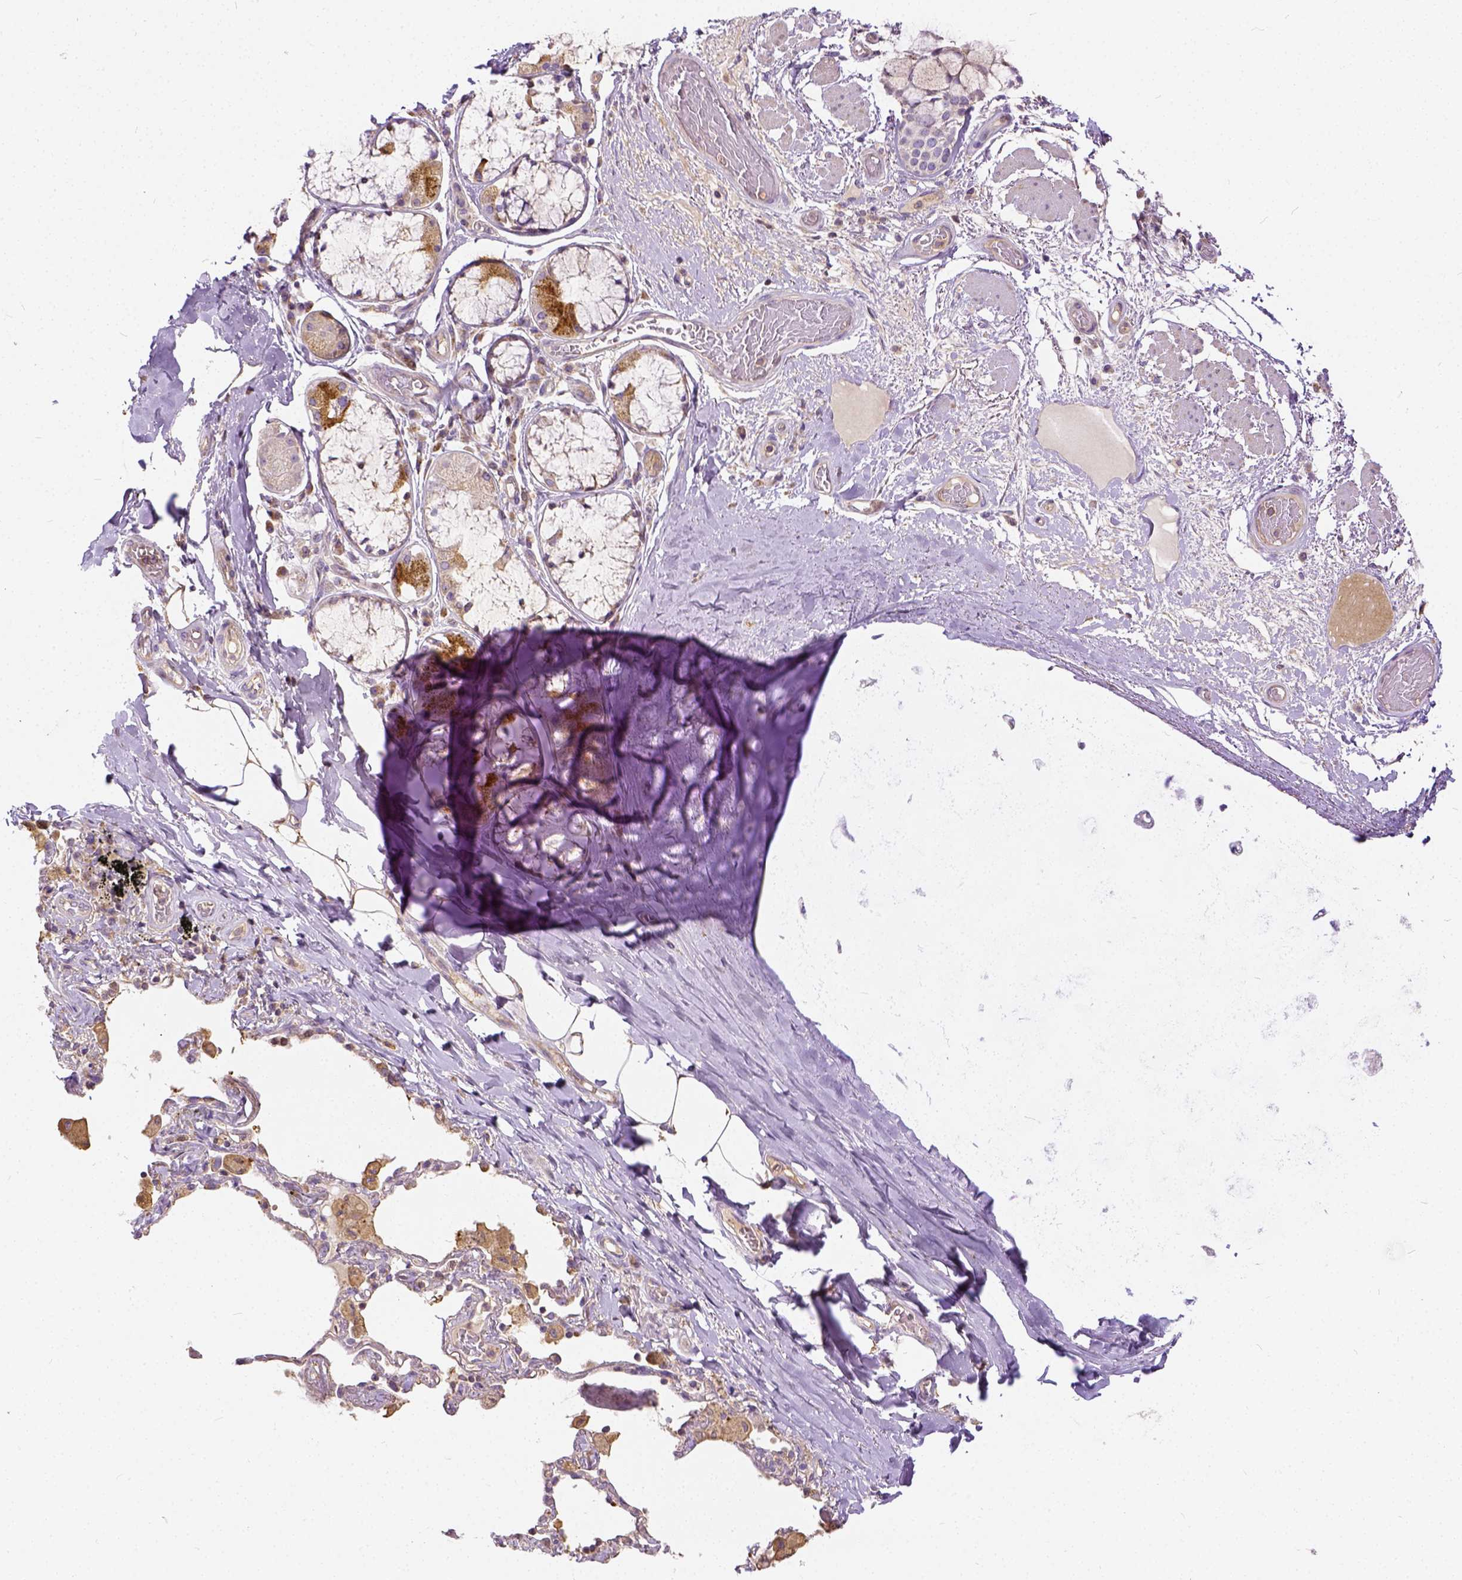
{"staining": {"intensity": "moderate", "quantity": ">75%", "location": "cytoplasmic/membranous"}, "tissue": "adipose tissue", "cell_type": "Adipocytes", "image_type": "normal", "snomed": [{"axis": "morphology", "description": "Normal tissue, NOS"}, {"axis": "topography", "description": "Cartilage tissue"}, {"axis": "topography", "description": "Bronchus"}], "caption": "Adipose tissue stained for a protein (brown) exhibits moderate cytoplasmic/membranous positive positivity in approximately >75% of adipocytes.", "gene": "CADM4", "patient": {"sex": "male", "age": 64}}